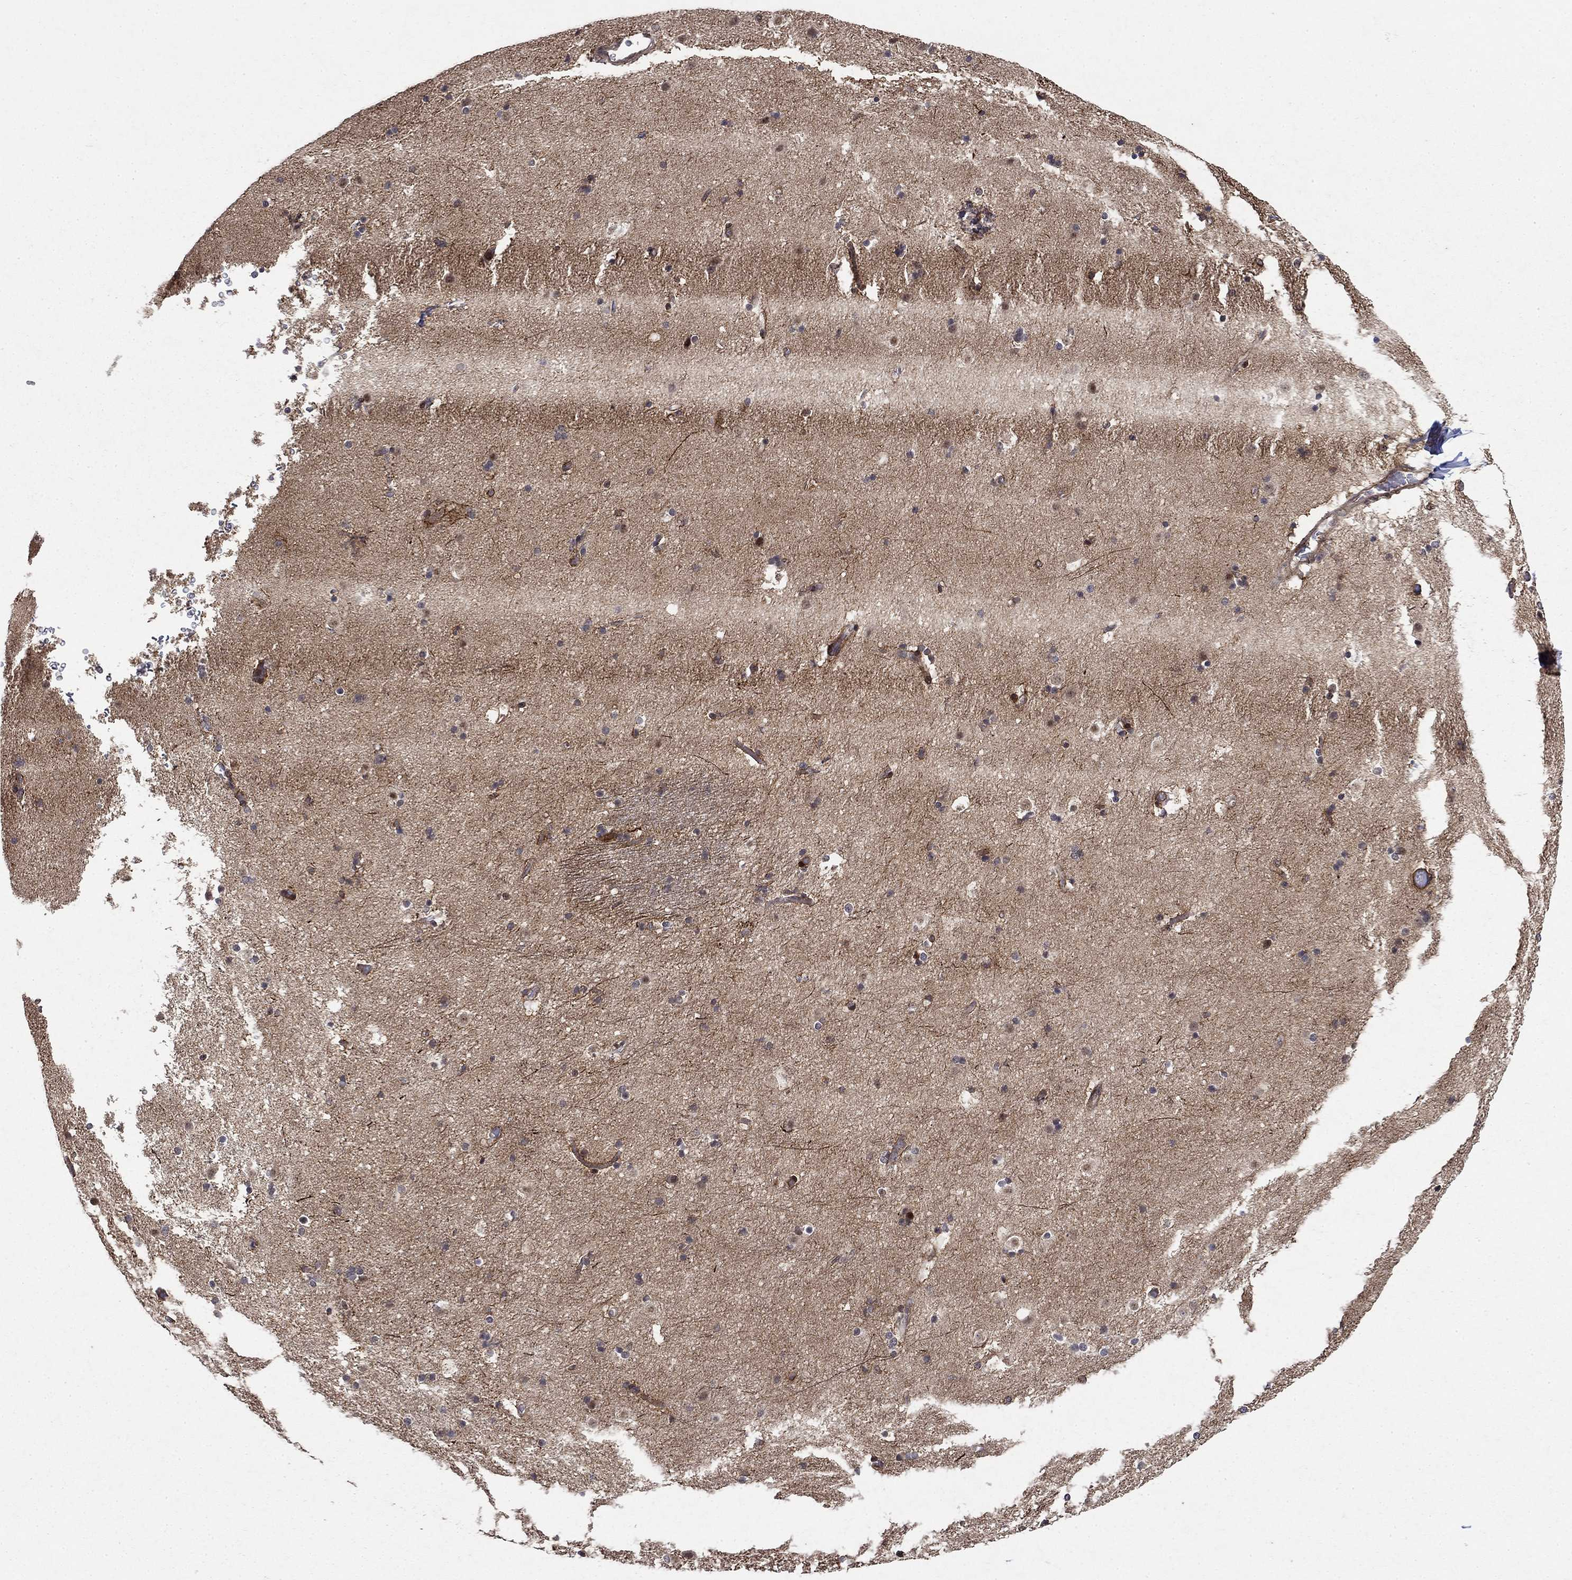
{"staining": {"intensity": "moderate", "quantity": "<25%", "location": "nuclear"}, "tissue": "caudate", "cell_type": "Glial cells", "image_type": "normal", "snomed": [{"axis": "morphology", "description": "Normal tissue, NOS"}, {"axis": "topography", "description": "Lateral ventricle wall"}], "caption": "Immunohistochemistry (IHC) (DAB) staining of unremarkable caudate reveals moderate nuclear protein positivity in approximately <25% of glial cells.", "gene": "CCDC66", "patient": {"sex": "female", "age": 71}}